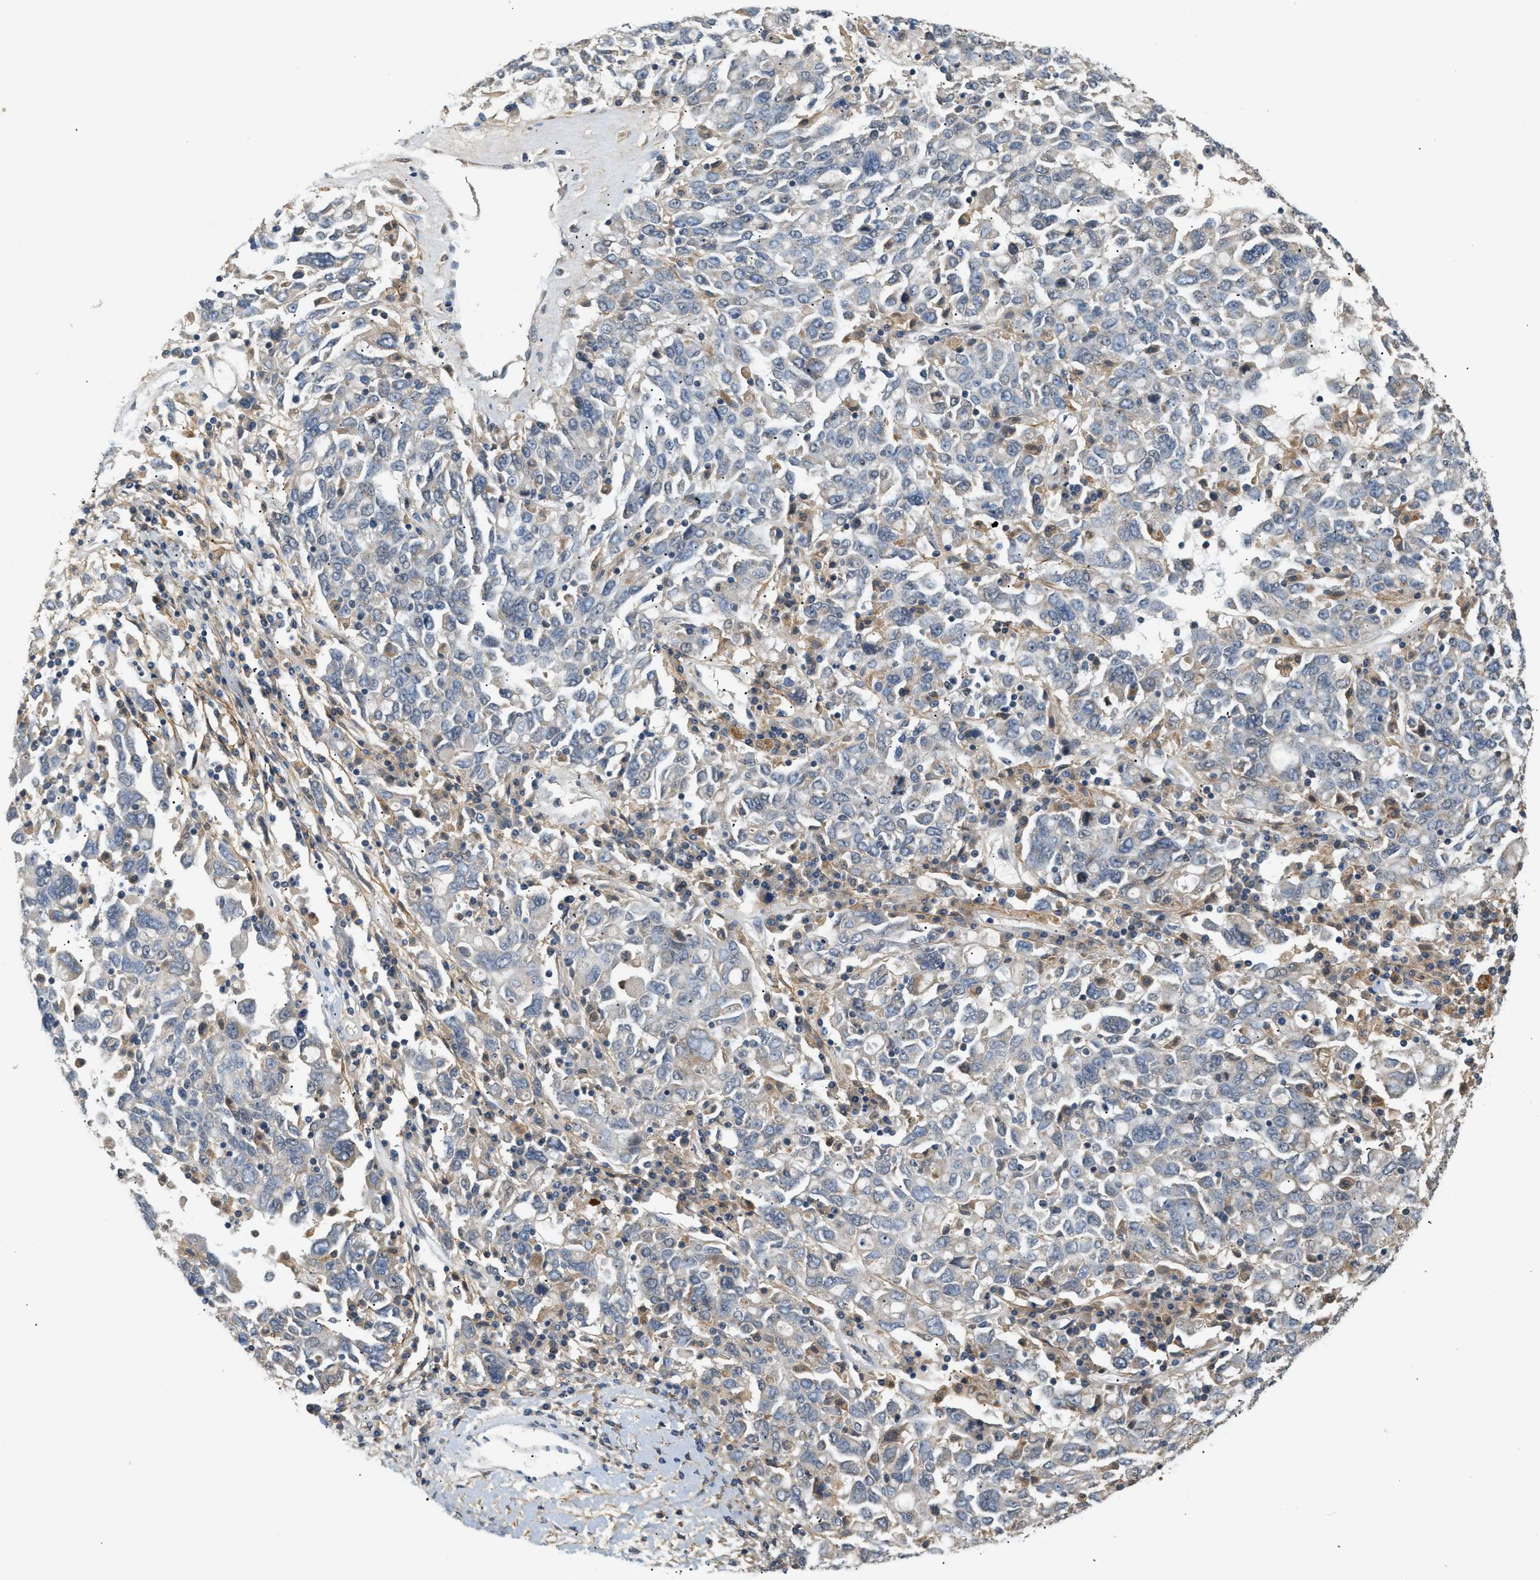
{"staining": {"intensity": "weak", "quantity": "<25%", "location": "cytoplasmic/membranous"}, "tissue": "ovarian cancer", "cell_type": "Tumor cells", "image_type": "cancer", "snomed": [{"axis": "morphology", "description": "Carcinoma, endometroid"}, {"axis": "topography", "description": "Ovary"}], "caption": "Immunohistochemistry photomicrograph of human ovarian cancer (endometroid carcinoma) stained for a protein (brown), which exhibits no staining in tumor cells.", "gene": "FARS2", "patient": {"sex": "female", "age": 62}}